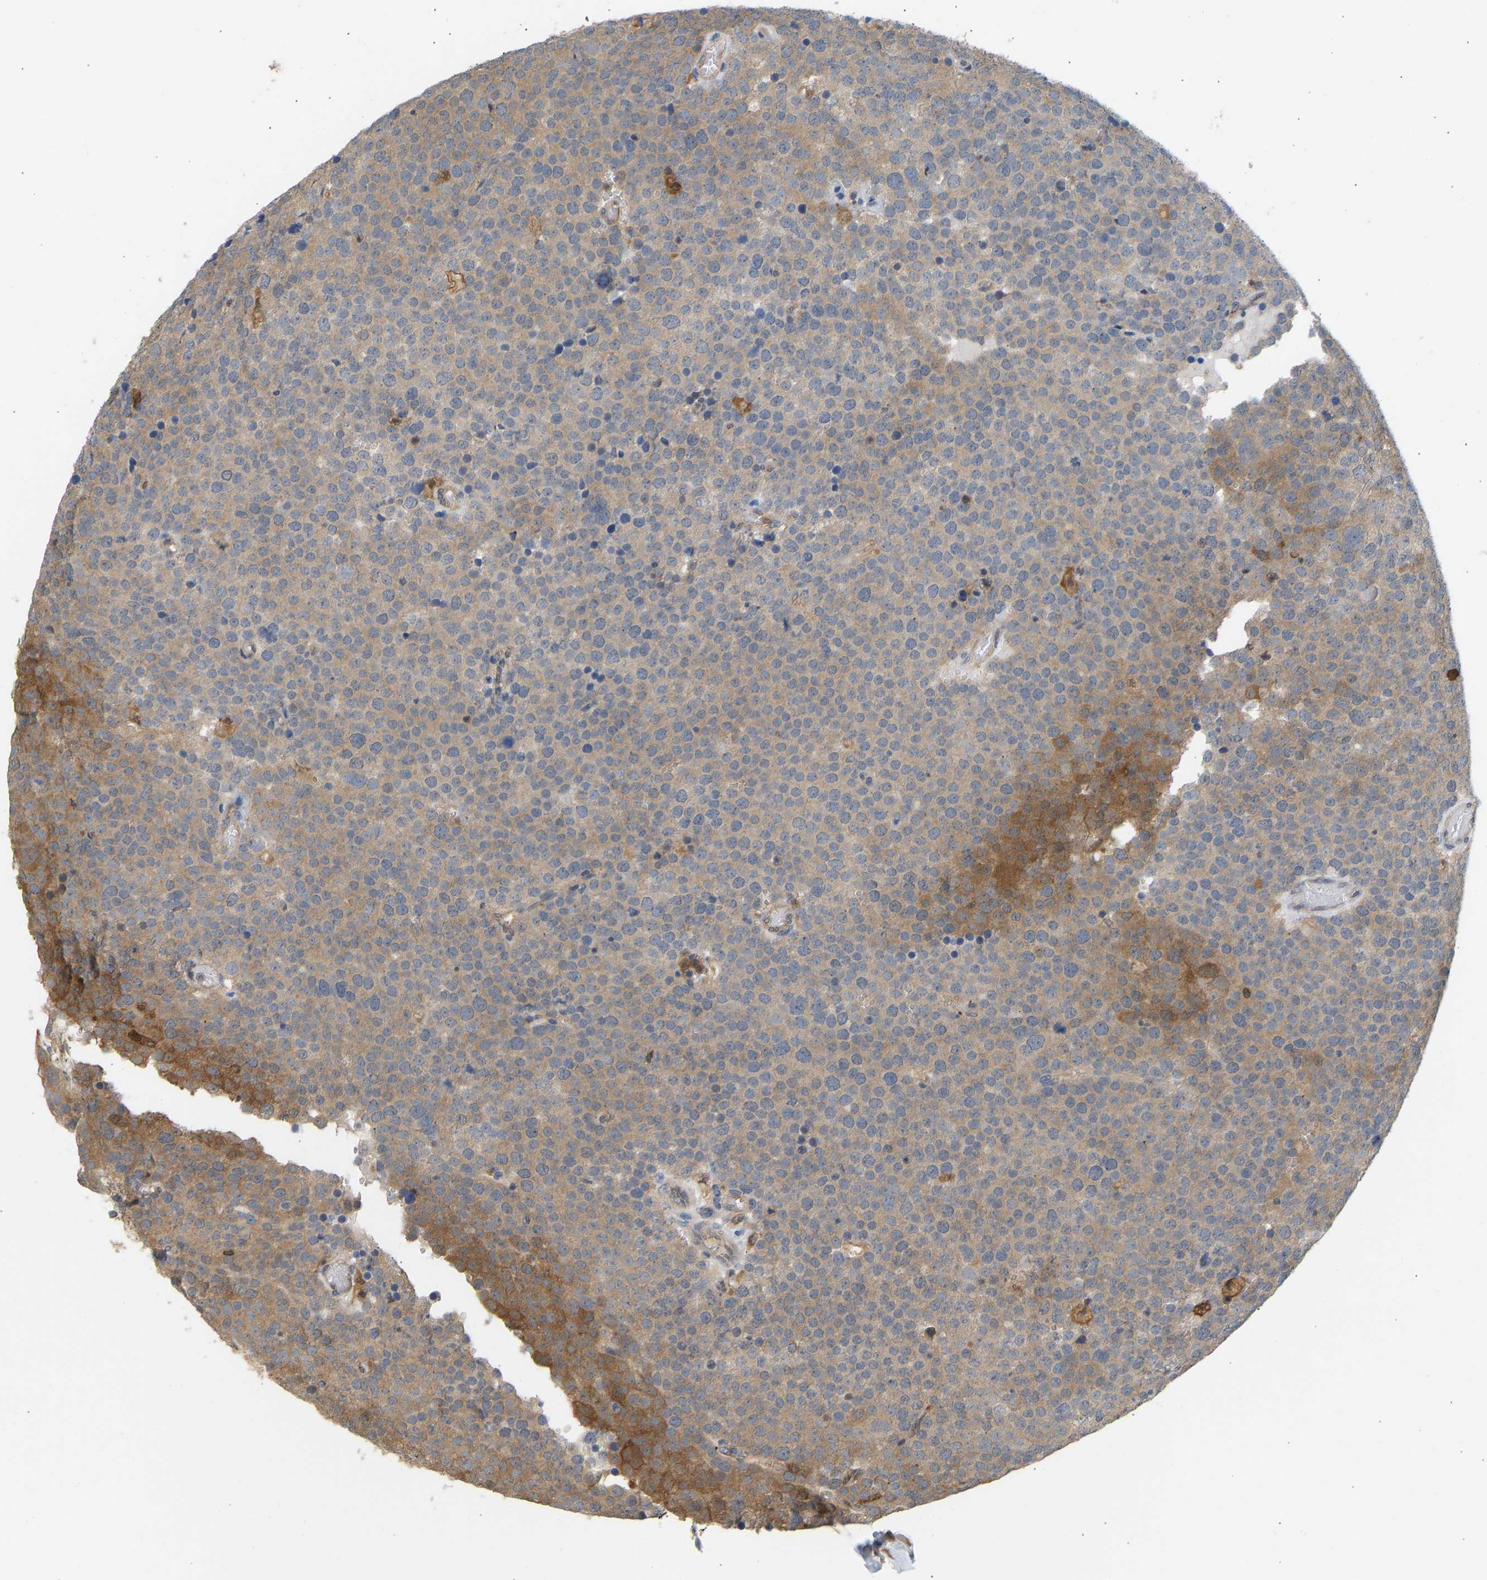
{"staining": {"intensity": "moderate", "quantity": "25%-75%", "location": "cytoplasmic/membranous"}, "tissue": "testis cancer", "cell_type": "Tumor cells", "image_type": "cancer", "snomed": [{"axis": "morphology", "description": "Normal tissue, NOS"}, {"axis": "morphology", "description": "Seminoma, NOS"}, {"axis": "topography", "description": "Testis"}], "caption": "About 25%-75% of tumor cells in testis cancer (seminoma) reveal moderate cytoplasmic/membranous protein positivity as visualized by brown immunohistochemical staining.", "gene": "ENO1", "patient": {"sex": "male", "age": 71}}